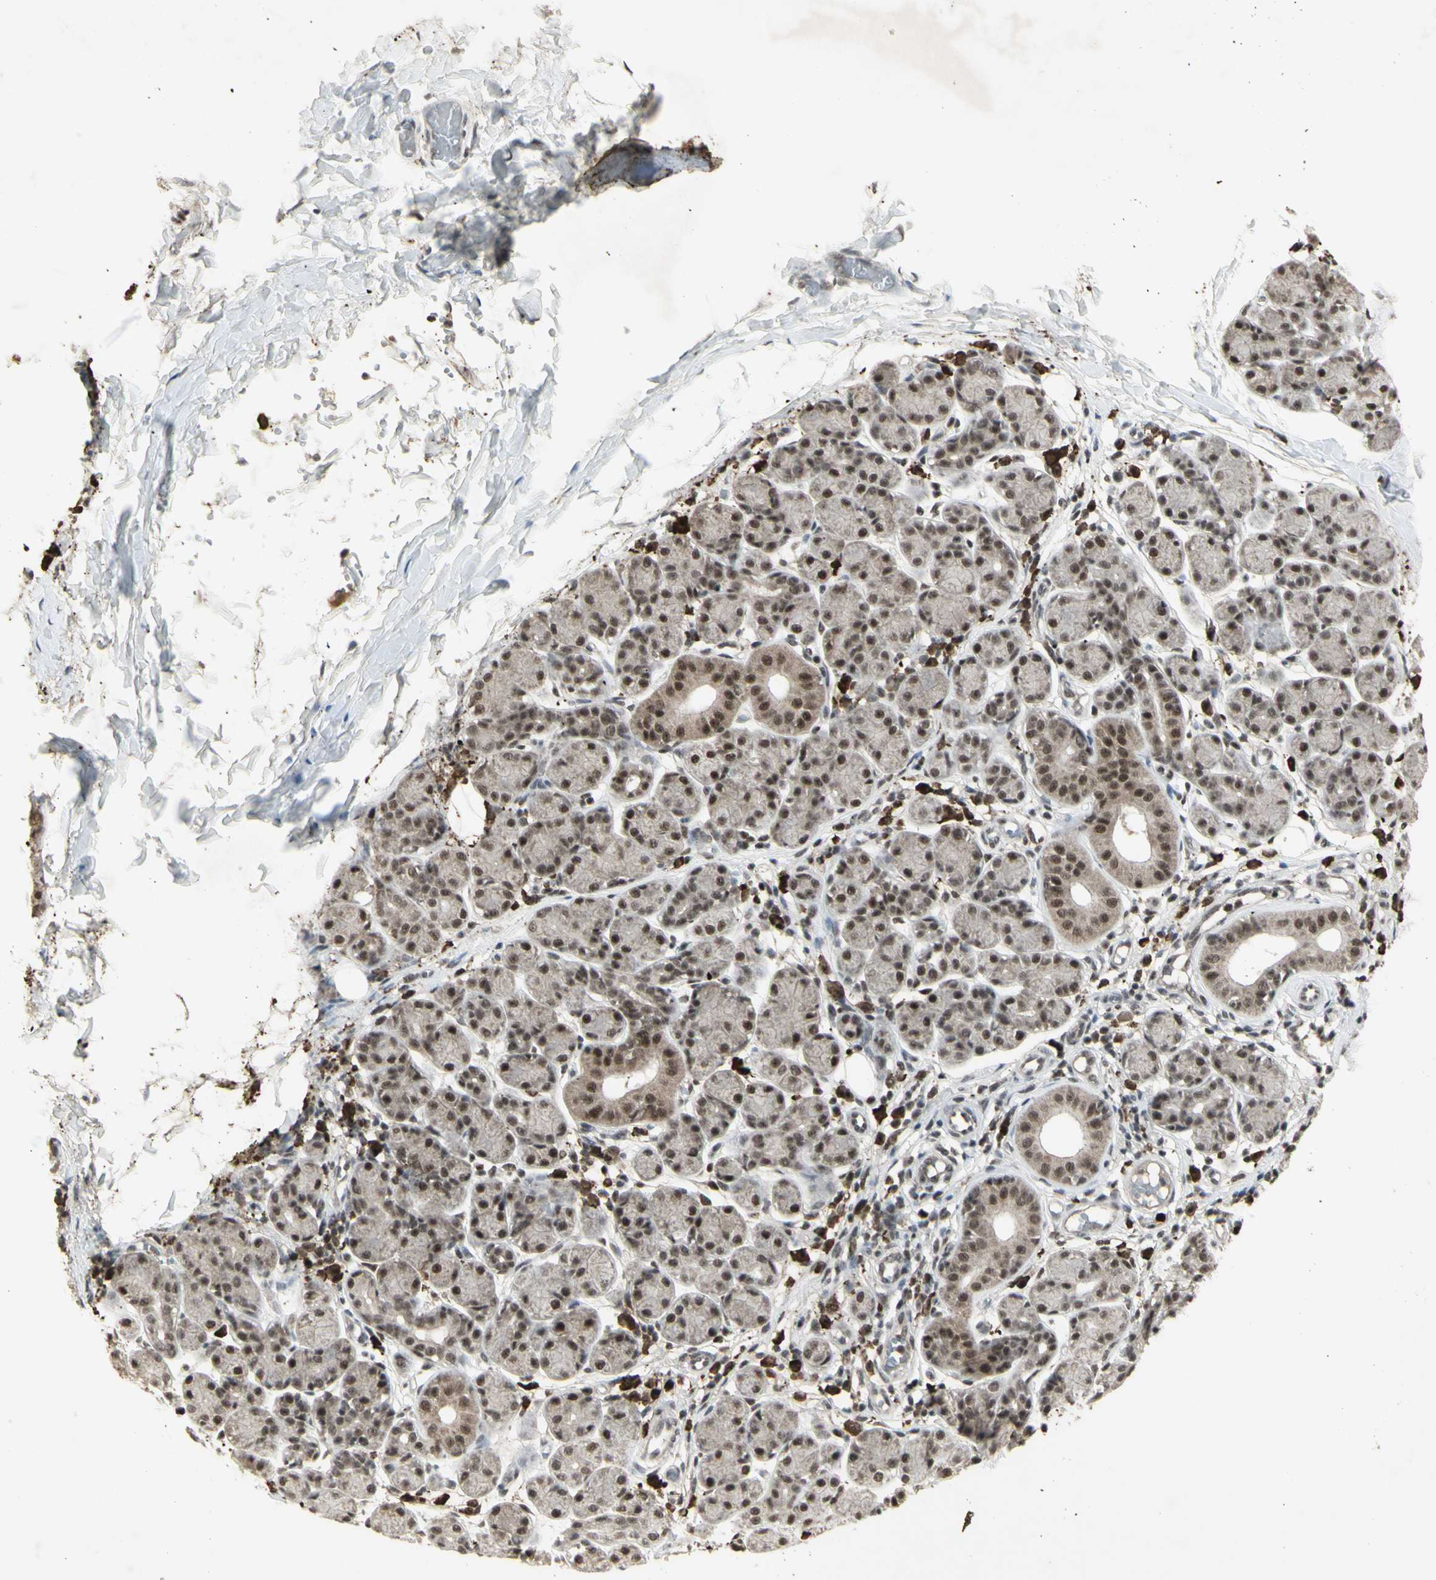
{"staining": {"intensity": "strong", "quantity": "25%-75%", "location": "nuclear"}, "tissue": "salivary gland", "cell_type": "Glandular cells", "image_type": "normal", "snomed": [{"axis": "morphology", "description": "Normal tissue, NOS"}, {"axis": "morphology", "description": "Inflammation, NOS"}, {"axis": "topography", "description": "Lymph node"}, {"axis": "topography", "description": "Salivary gland"}], "caption": "The photomicrograph reveals staining of normal salivary gland, revealing strong nuclear protein positivity (brown color) within glandular cells.", "gene": "CCNT1", "patient": {"sex": "male", "age": 3}}